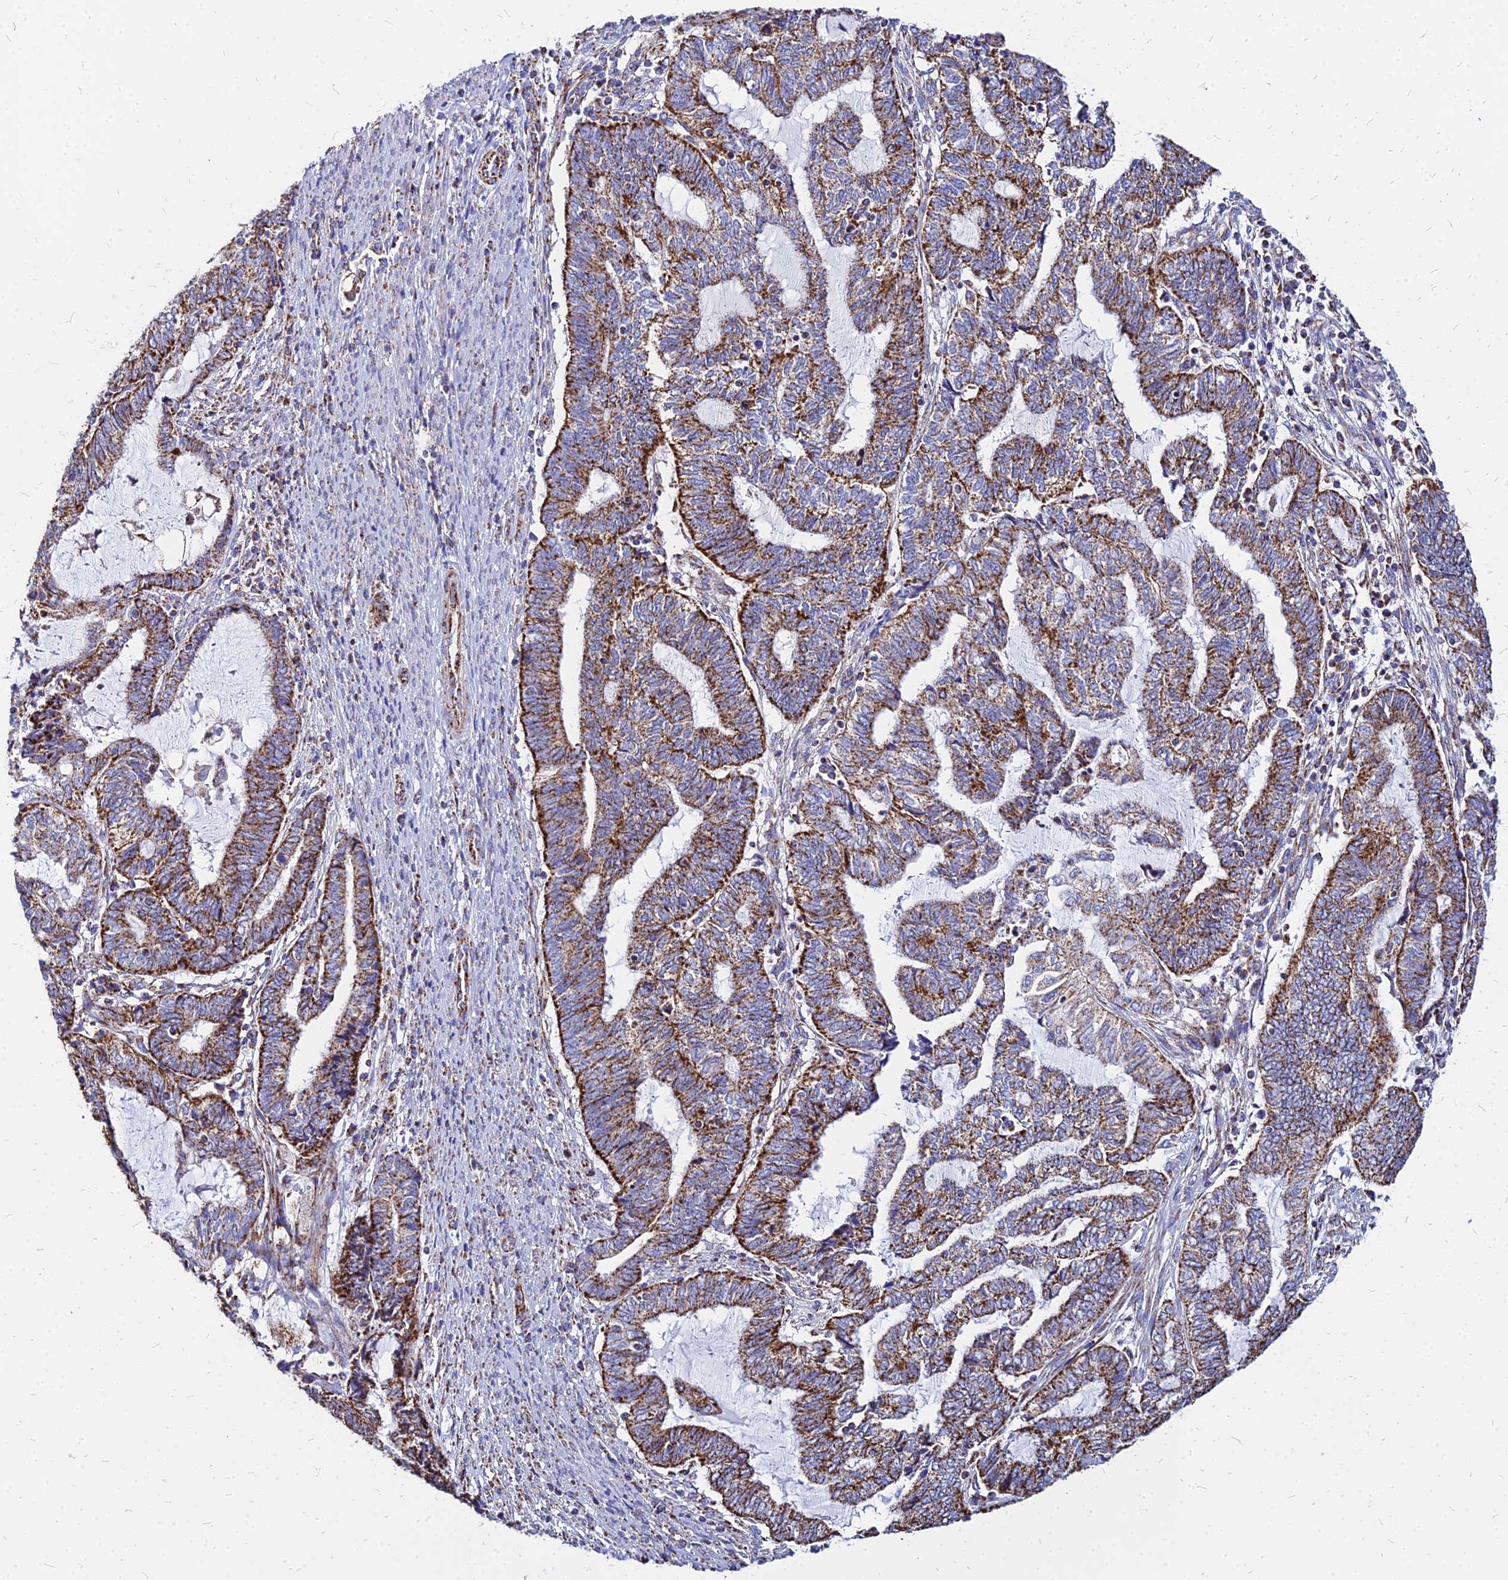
{"staining": {"intensity": "strong", "quantity": ">75%", "location": "cytoplasmic/membranous"}, "tissue": "endometrial cancer", "cell_type": "Tumor cells", "image_type": "cancer", "snomed": [{"axis": "morphology", "description": "Adenocarcinoma, NOS"}, {"axis": "topography", "description": "Uterus"}, {"axis": "topography", "description": "Endometrium"}], "caption": "Immunohistochemical staining of endometrial adenocarcinoma reveals strong cytoplasmic/membranous protein staining in approximately >75% of tumor cells.", "gene": "DLD", "patient": {"sex": "female", "age": 70}}